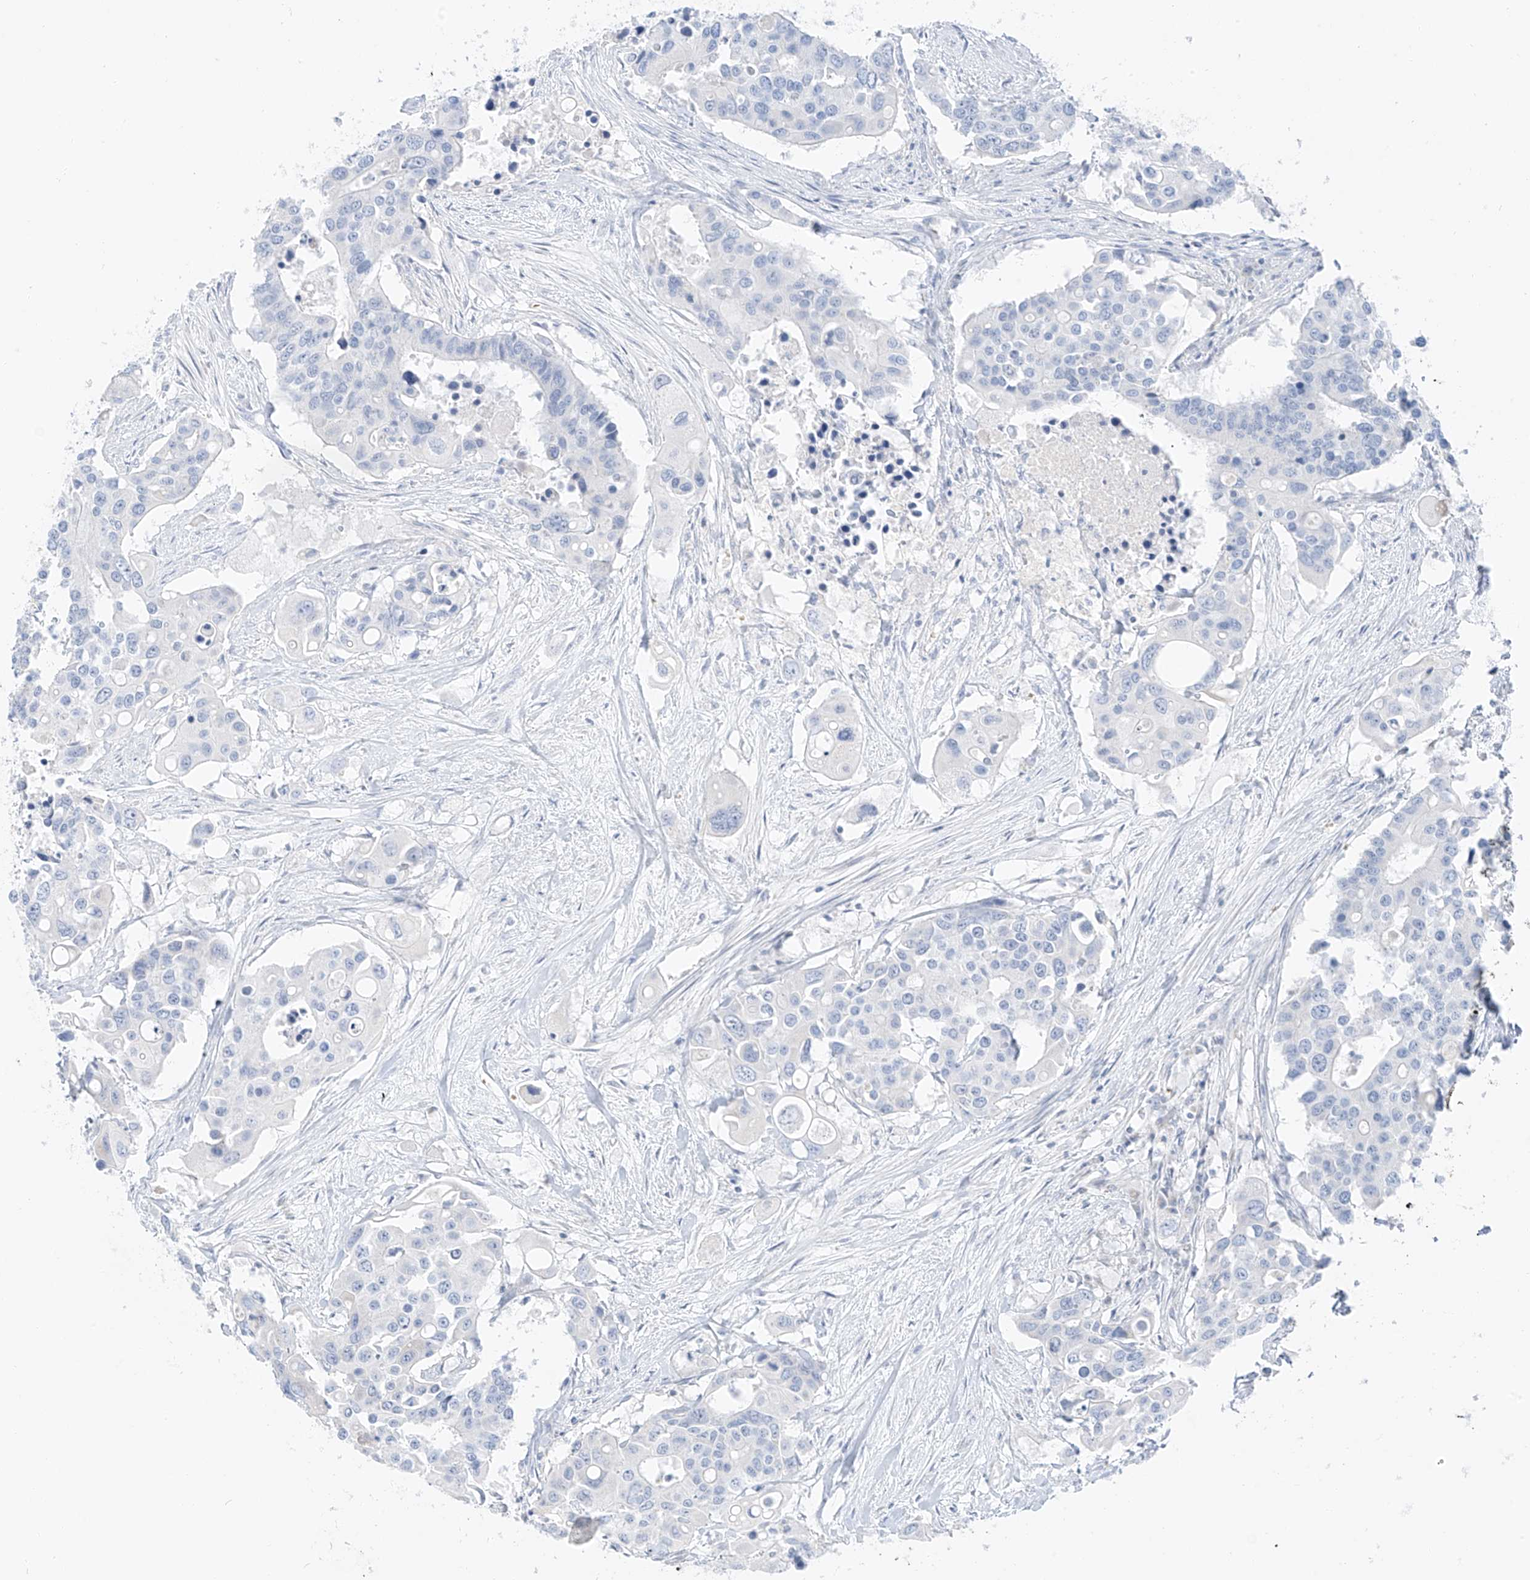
{"staining": {"intensity": "negative", "quantity": "none", "location": "none"}, "tissue": "colorectal cancer", "cell_type": "Tumor cells", "image_type": "cancer", "snomed": [{"axis": "morphology", "description": "Adenocarcinoma, NOS"}, {"axis": "topography", "description": "Colon"}], "caption": "Tumor cells show no significant positivity in adenocarcinoma (colorectal). (DAB (3,3'-diaminobenzidine) IHC visualized using brightfield microscopy, high magnification).", "gene": "PGC", "patient": {"sex": "male", "age": 77}}